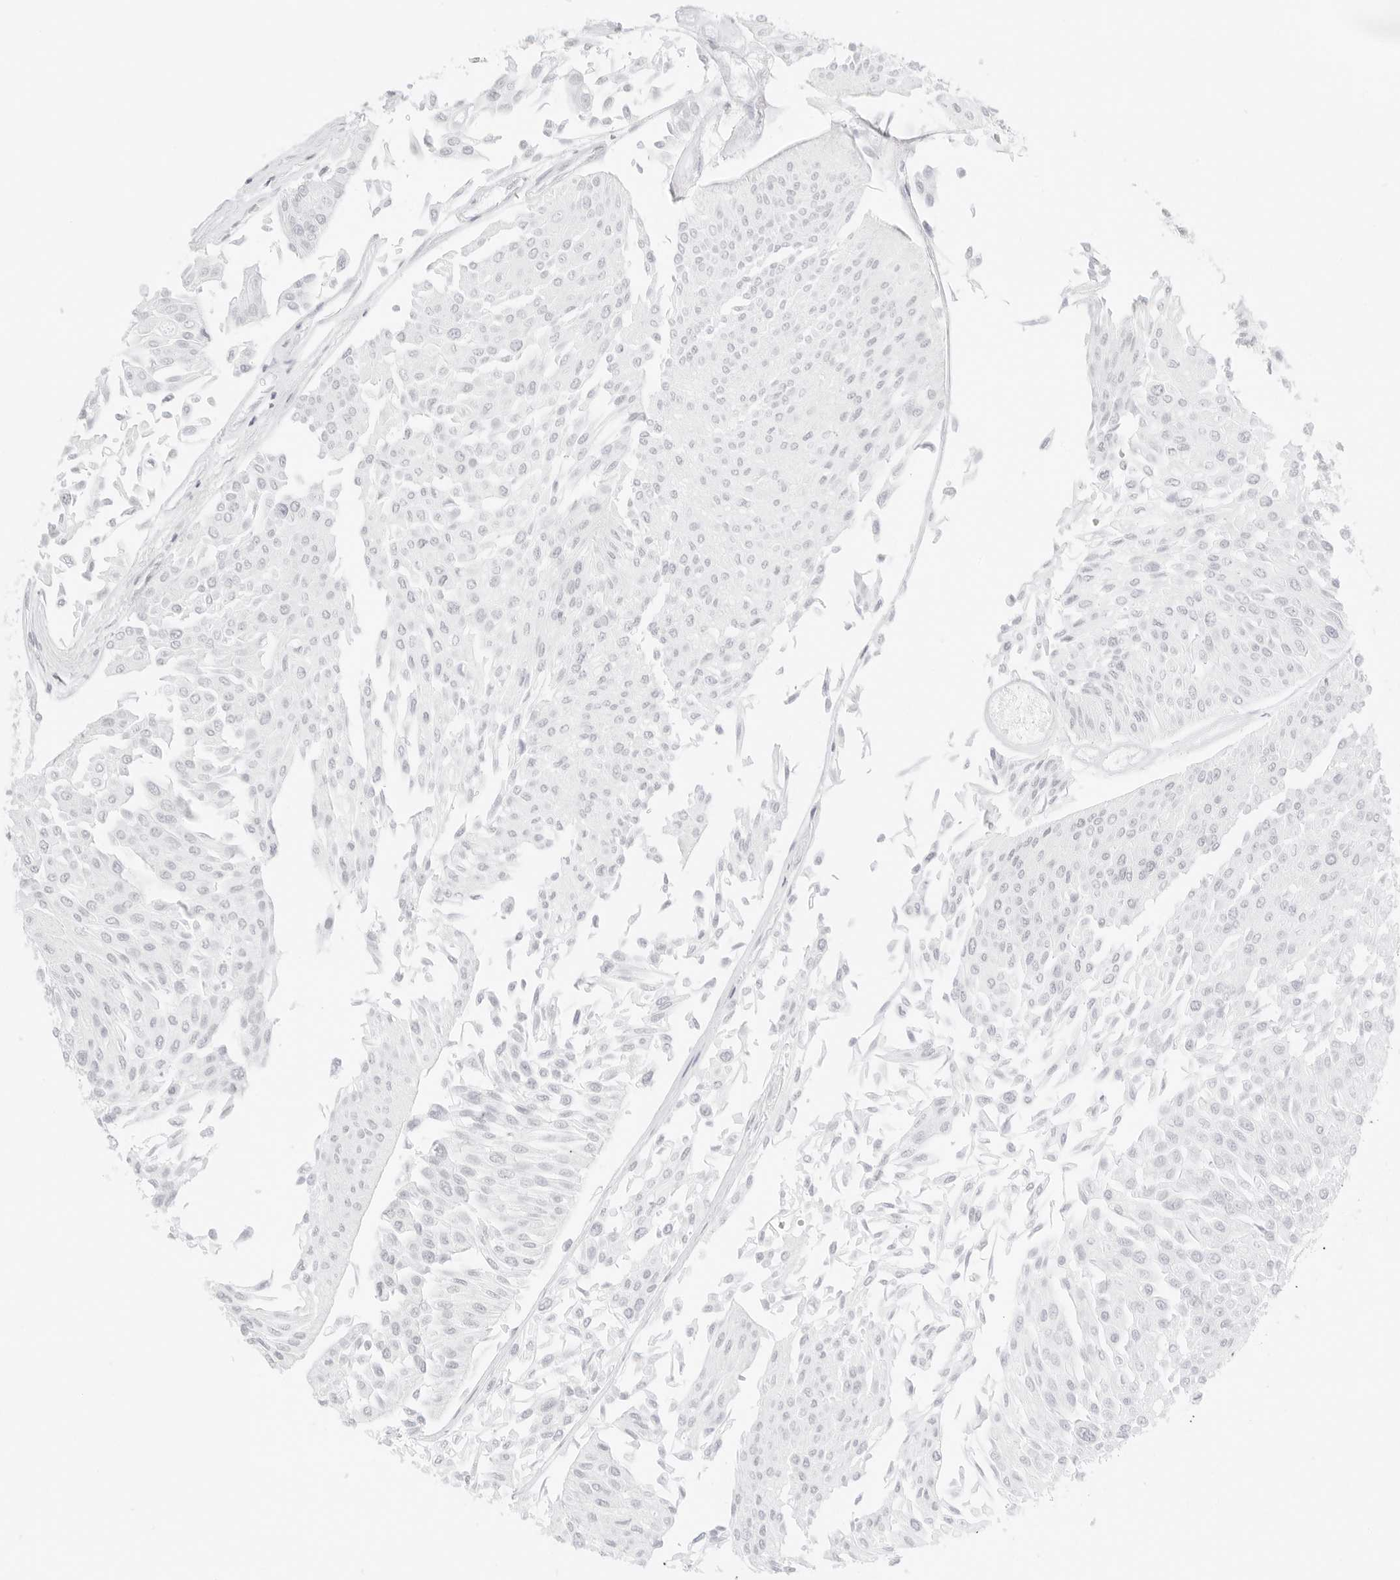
{"staining": {"intensity": "negative", "quantity": "none", "location": "none"}, "tissue": "urothelial cancer", "cell_type": "Tumor cells", "image_type": "cancer", "snomed": [{"axis": "morphology", "description": "Urothelial carcinoma, Low grade"}, {"axis": "topography", "description": "Urinary bladder"}], "caption": "The immunohistochemistry (IHC) micrograph has no significant positivity in tumor cells of urothelial cancer tissue.", "gene": "FBLN5", "patient": {"sex": "male", "age": 67}}